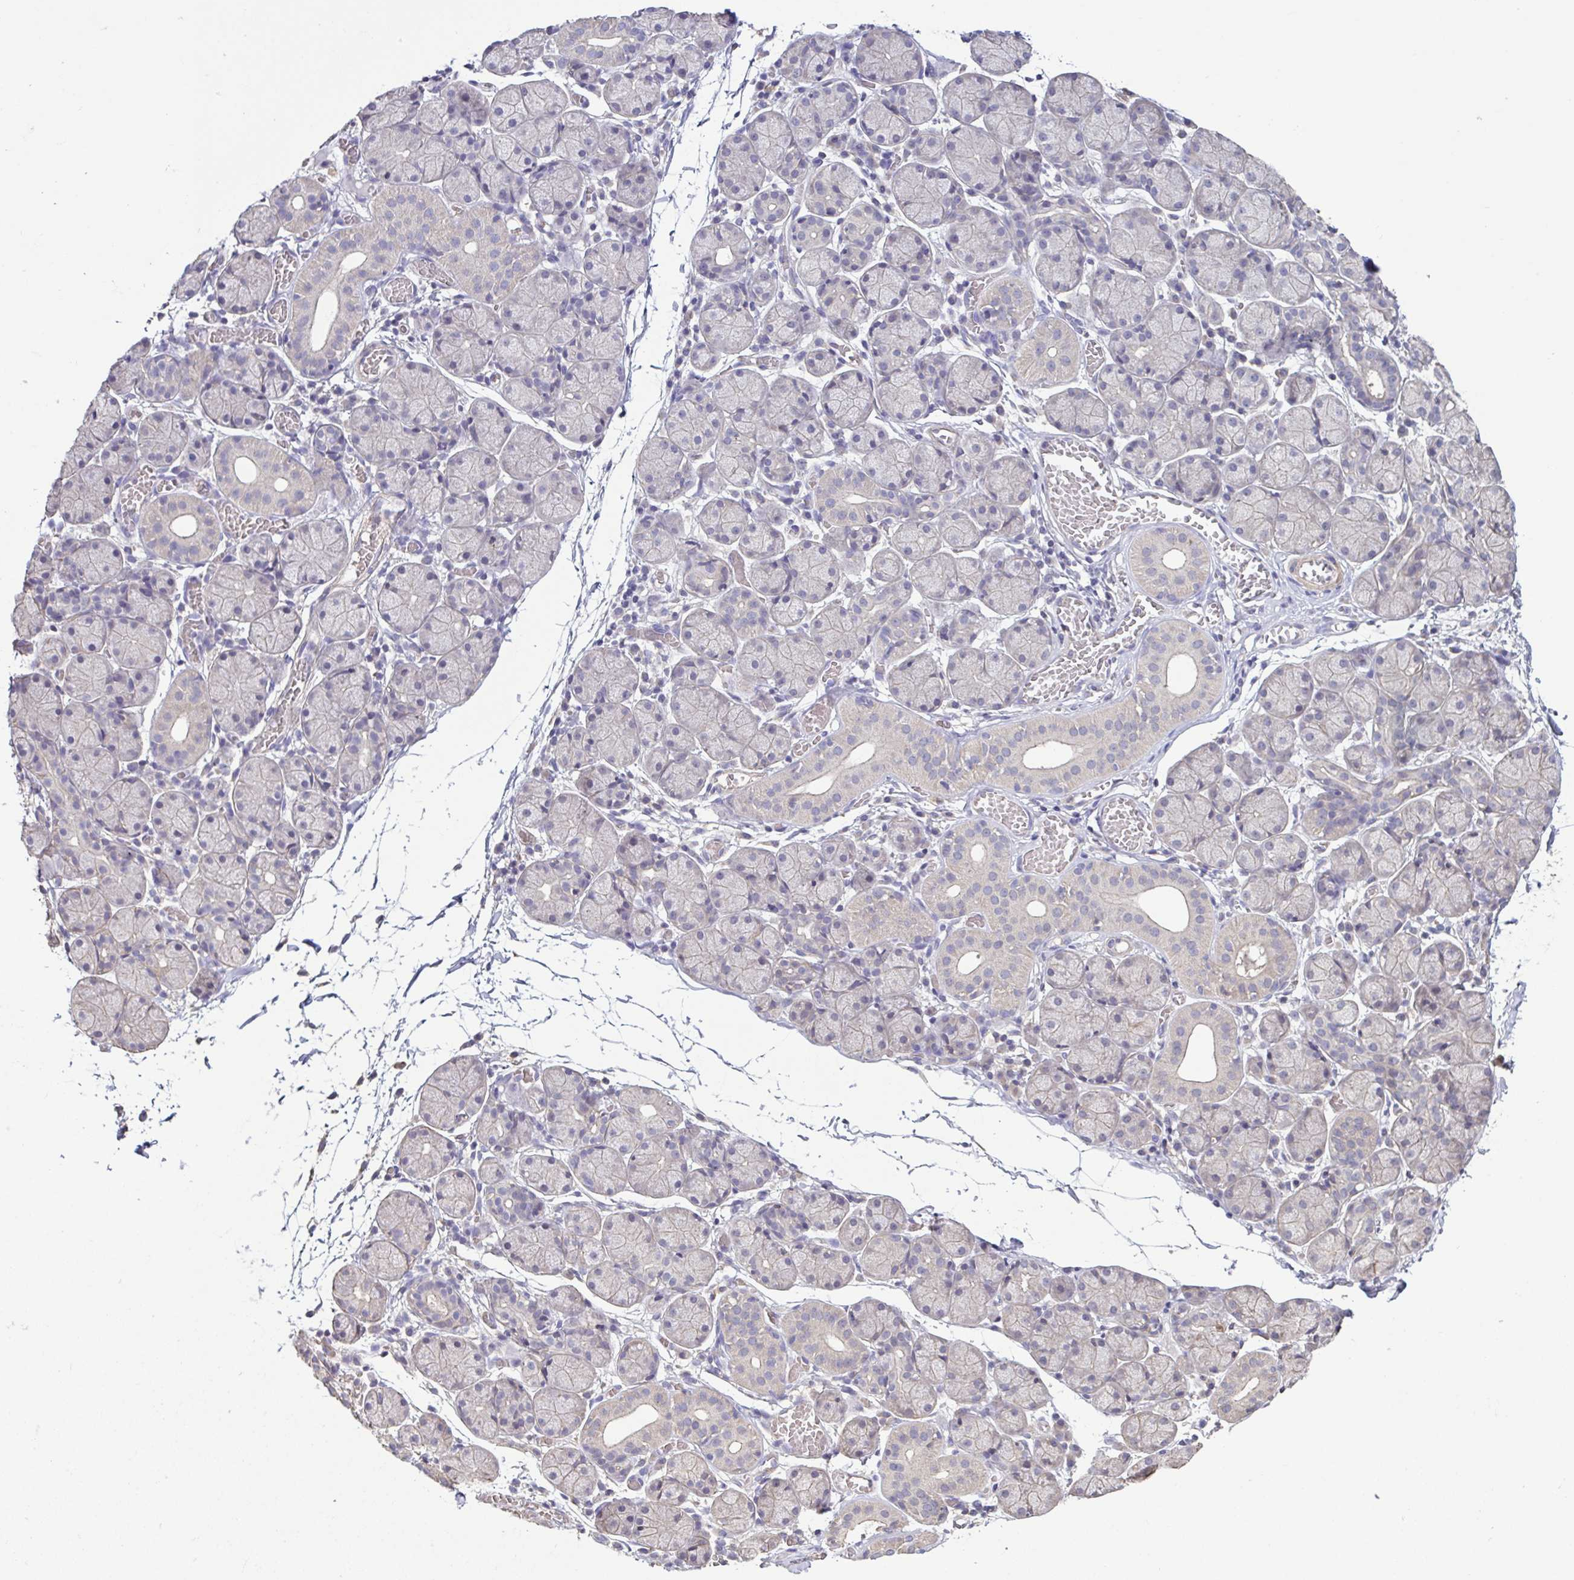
{"staining": {"intensity": "weak", "quantity": "<25%", "location": "cytoplasmic/membranous"}, "tissue": "salivary gland", "cell_type": "Glandular cells", "image_type": "normal", "snomed": [{"axis": "morphology", "description": "Normal tissue, NOS"}, {"axis": "topography", "description": "Salivary gland"}], "caption": "The histopathology image shows no significant positivity in glandular cells of salivary gland. The staining is performed using DAB (3,3'-diaminobenzidine) brown chromogen with nuclei counter-stained in using hematoxylin.", "gene": "ACTRT2", "patient": {"sex": "female", "age": 24}}